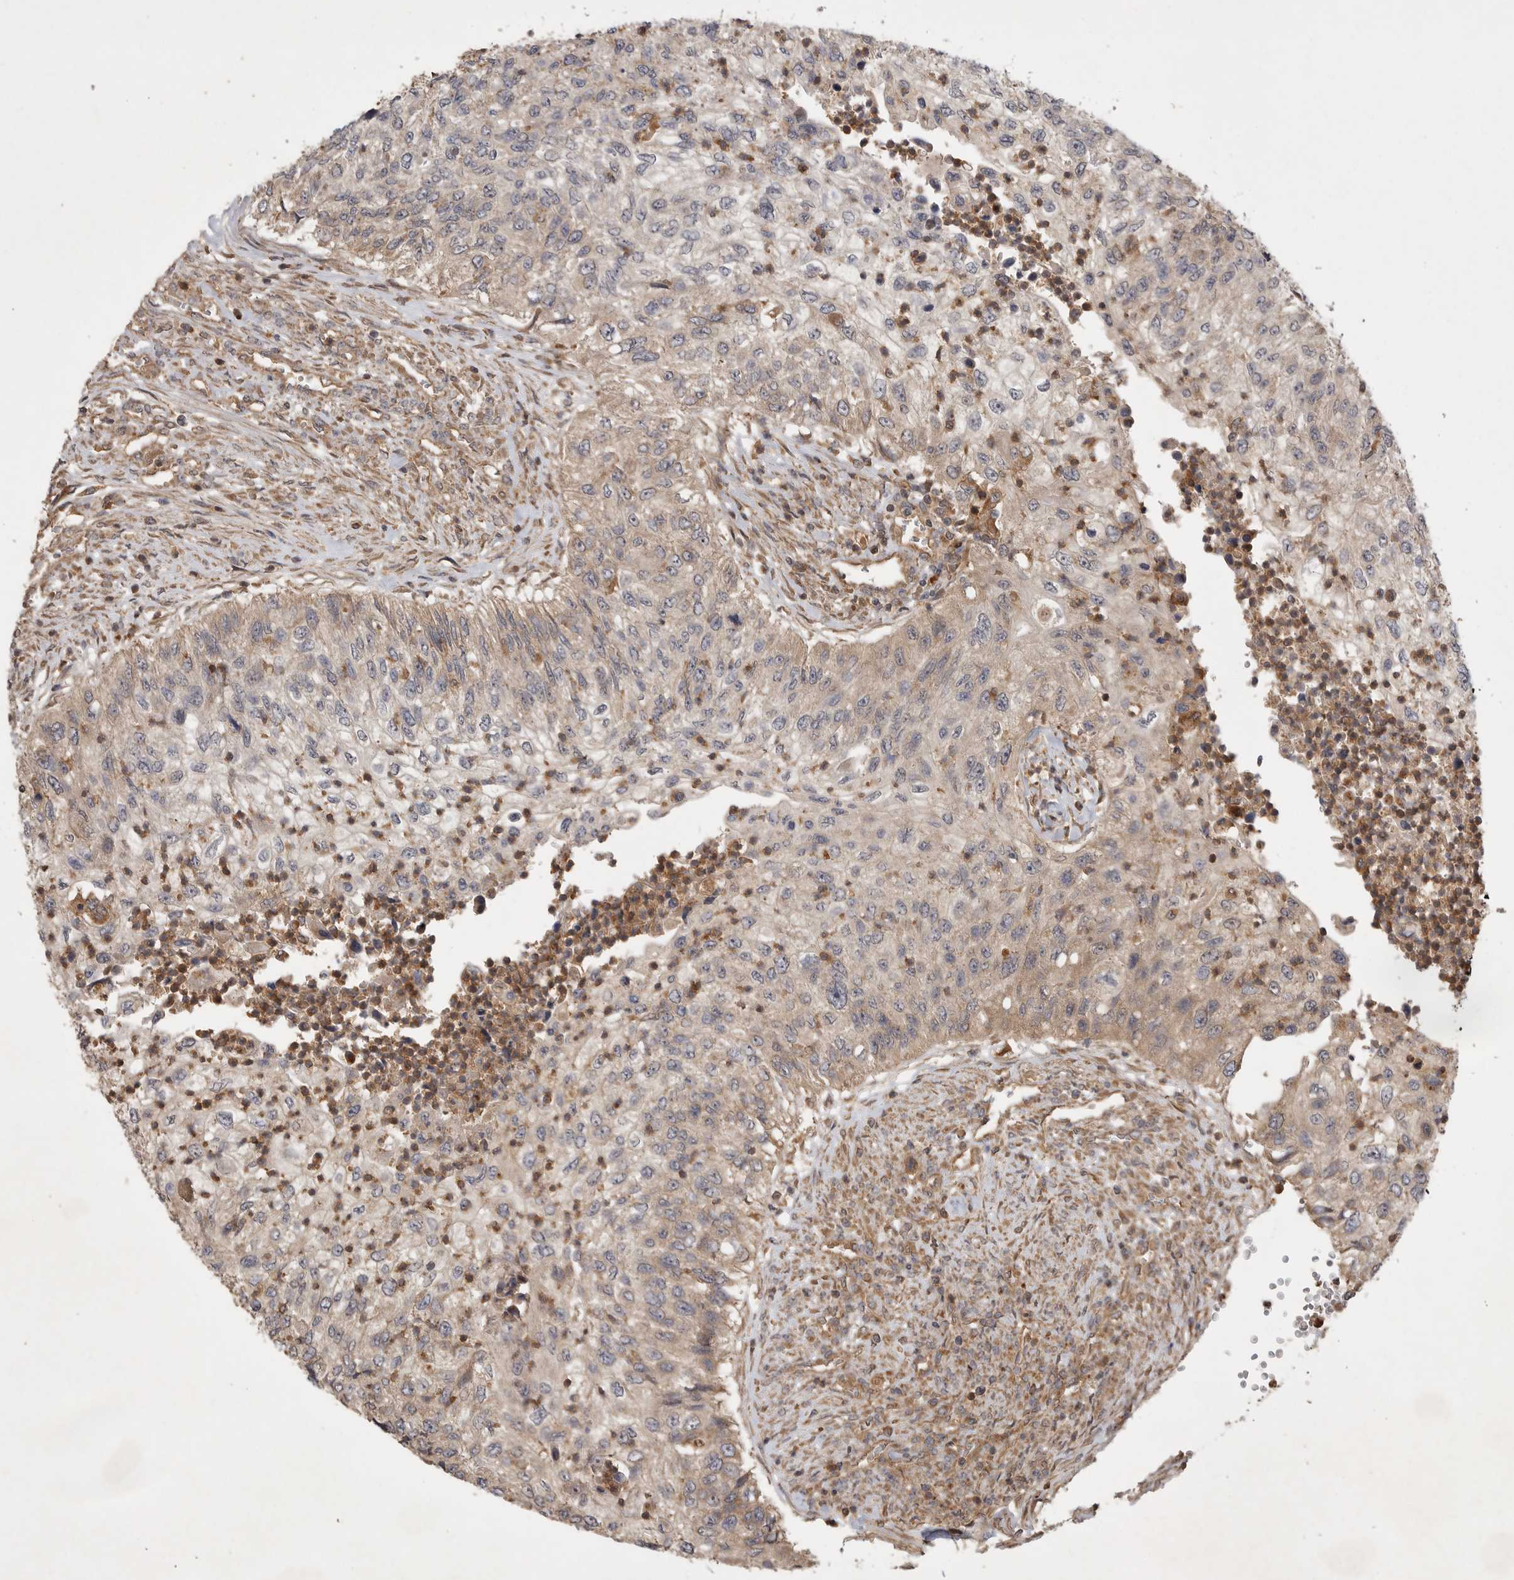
{"staining": {"intensity": "weak", "quantity": "25%-75%", "location": "cytoplasmic/membranous"}, "tissue": "urothelial cancer", "cell_type": "Tumor cells", "image_type": "cancer", "snomed": [{"axis": "morphology", "description": "Urothelial carcinoma, High grade"}, {"axis": "topography", "description": "Urinary bladder"}], "caption": "Urothelial cancer stained for a protein reveals weak cytoplasmic/membranous positivity in tumor cells.", "gene": "ZNF232", "patient": {"sex": "female", "age": 60}}